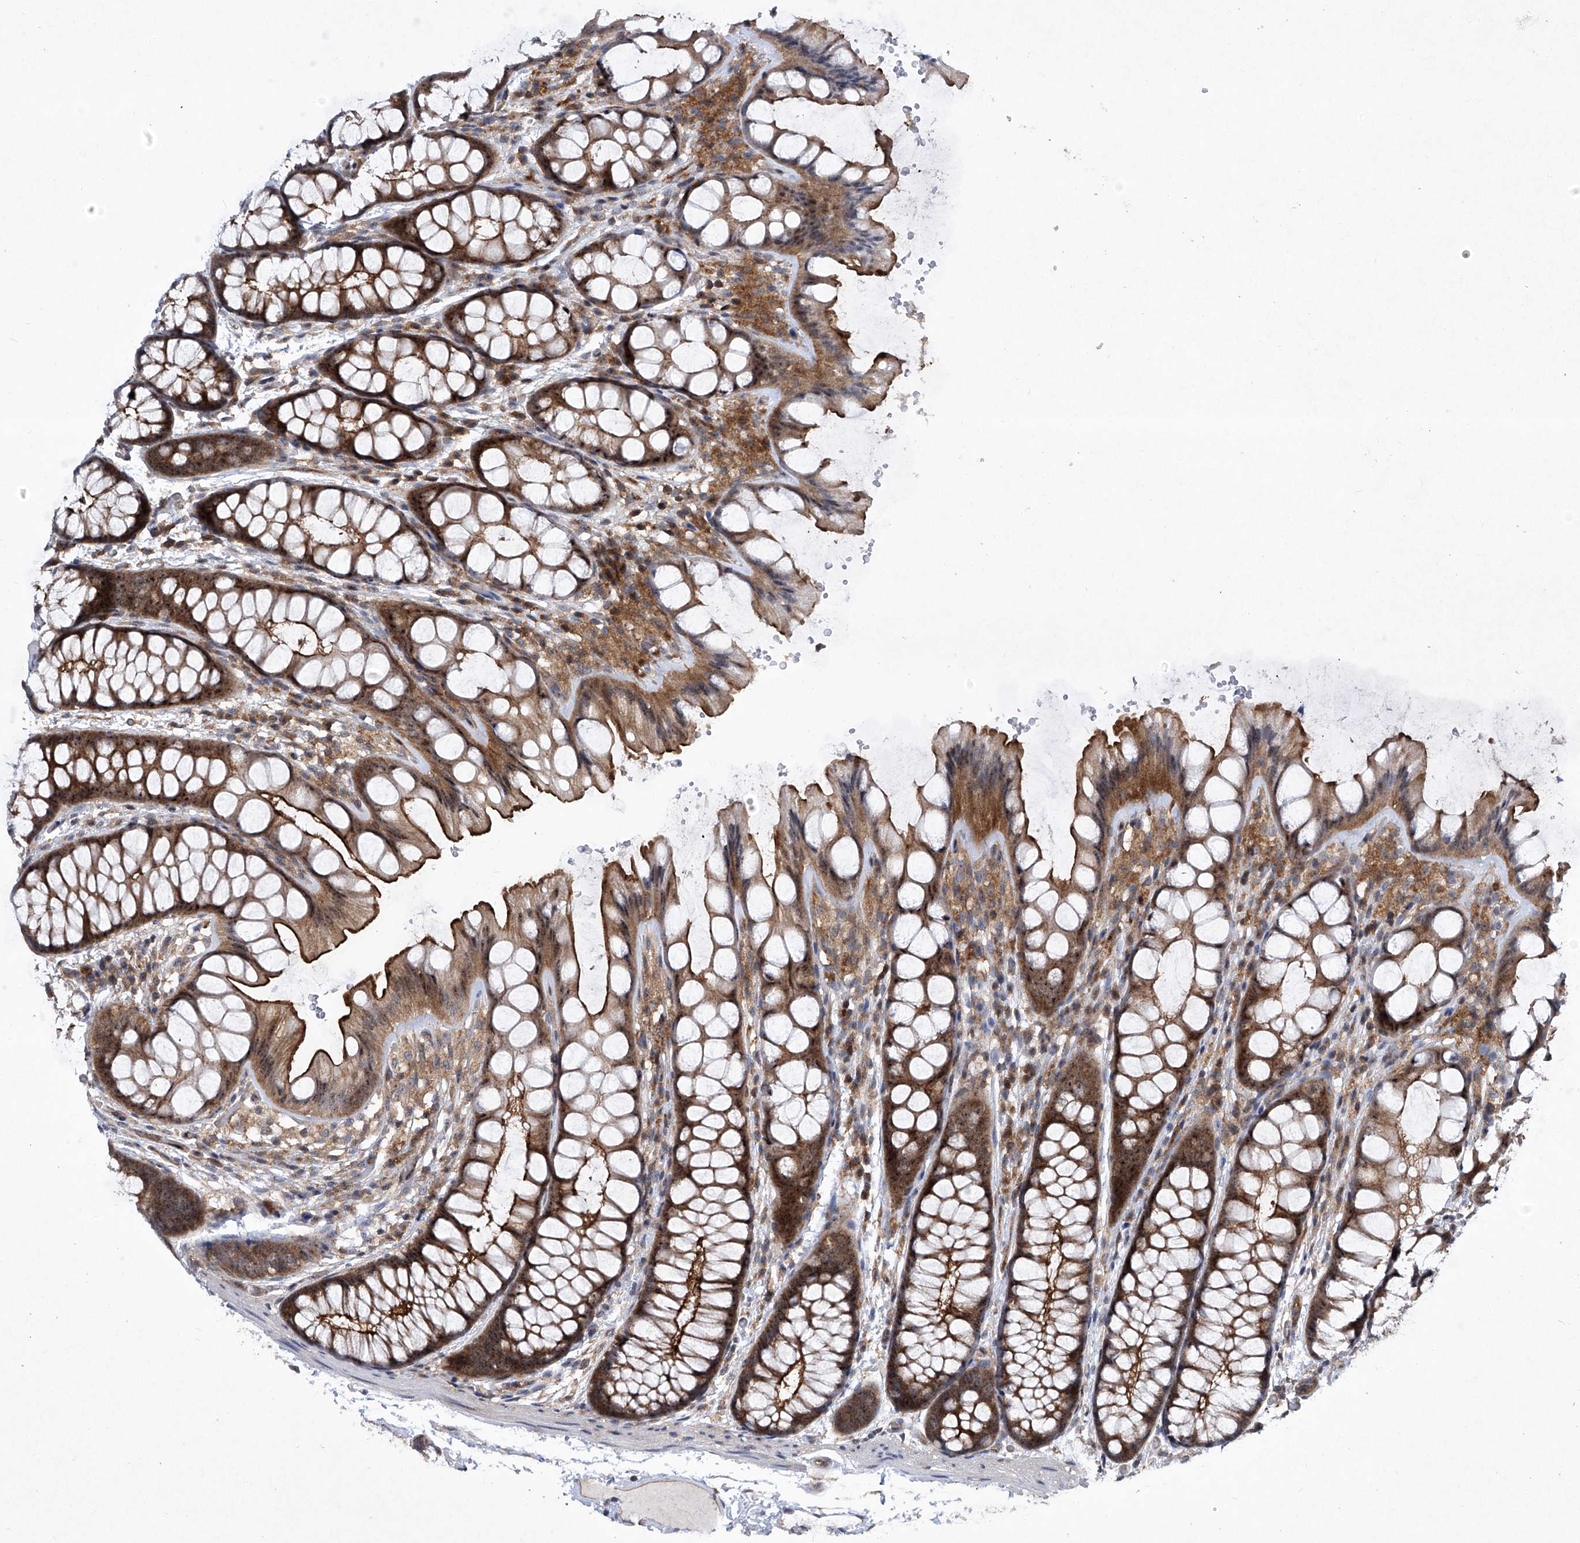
{"staining": {"intensity": "moderate", "quantity": ">75%", "location": "cytoplasmic/membranous"}, "tissue": "colon", "cell_type": "Endothelial cells", "image_type": "normal", "snomed": [{"axis": "morphology", "description": "Normal tissue, NOS"}, {"axis": "topography", "description": "Colon"}], "caption": "Colon stained with IHC reveals moderate cytoplasmic/membranous positivity in approximately >75% of endothelial cells.", "gene": "CISH", "patient": {"sex": "male", "age": 47}}